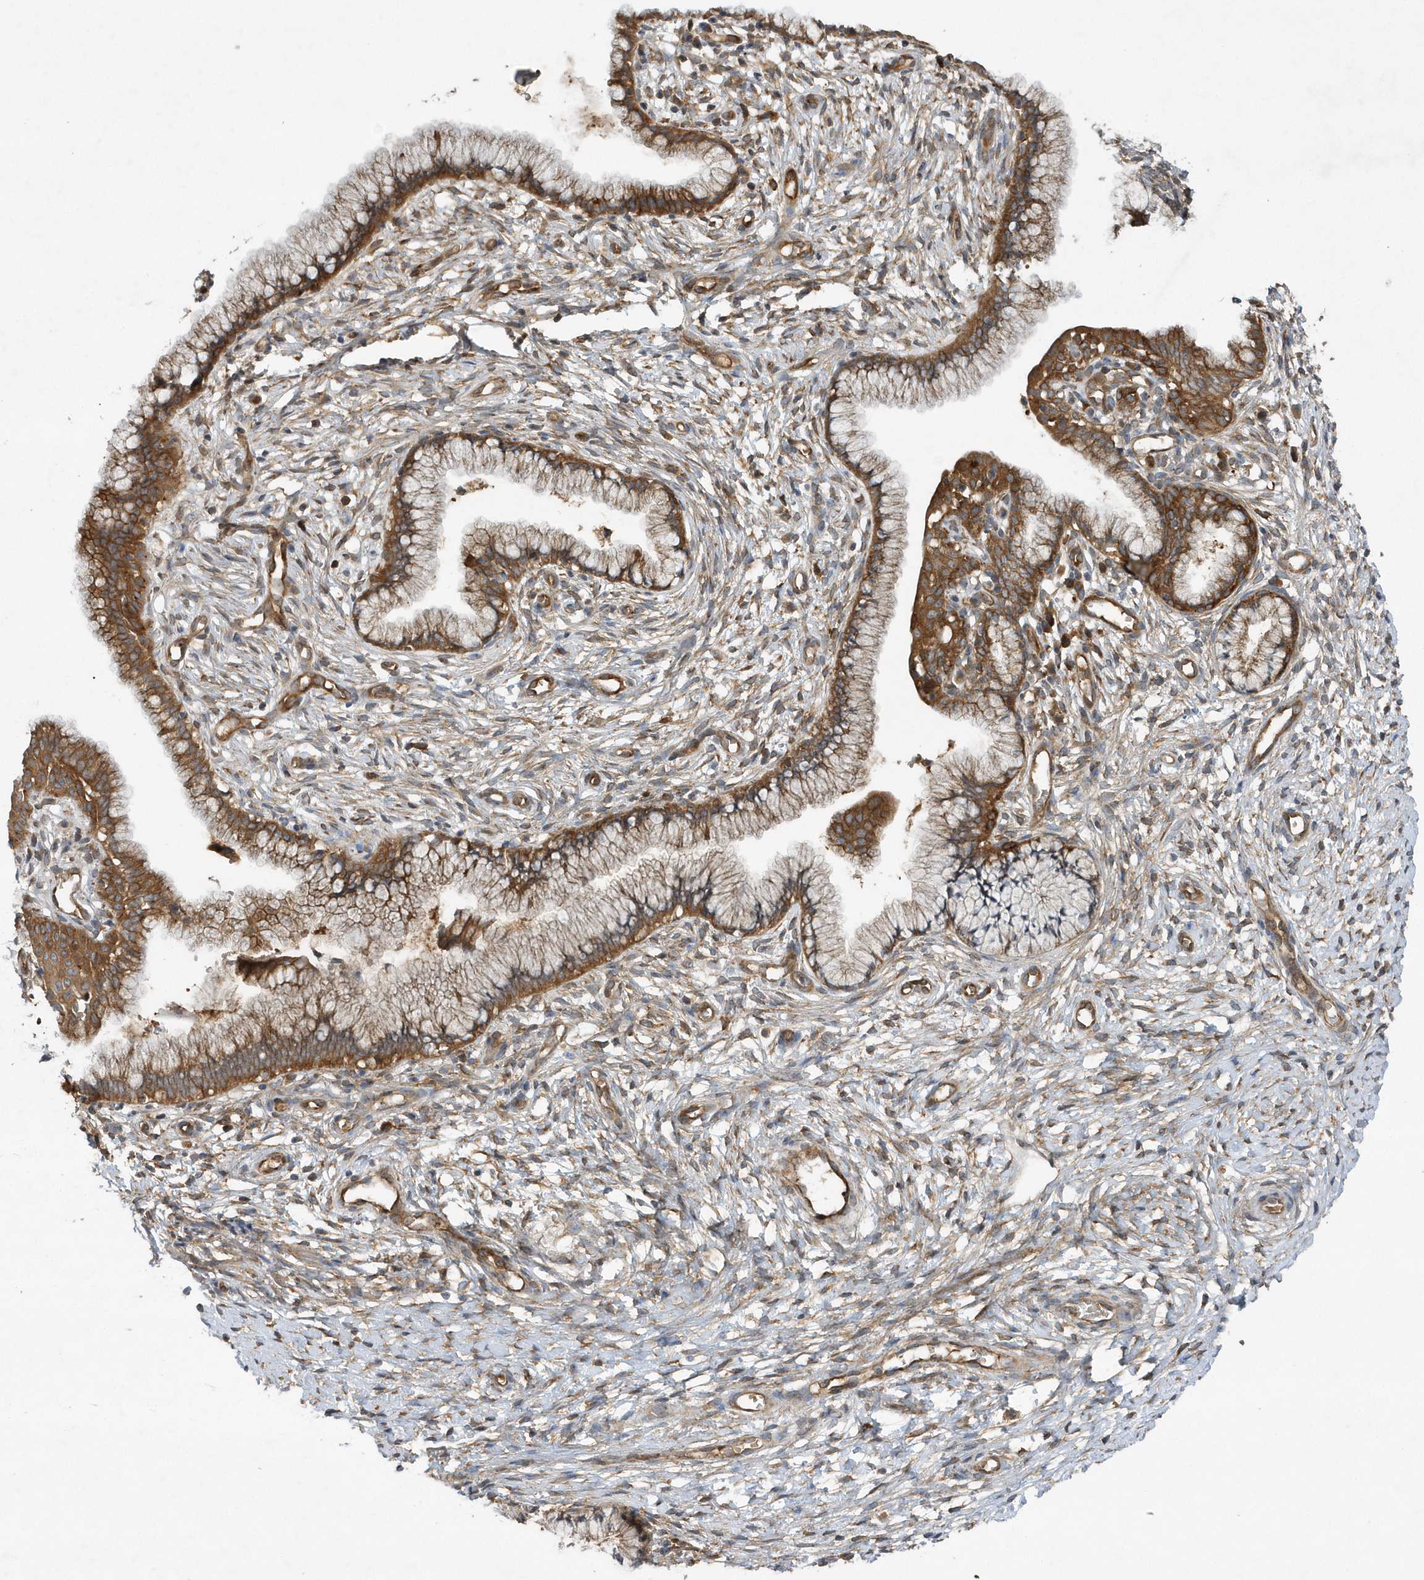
{"staining": {"intensity": "moderate", "quantity": ">75%", "location": "cytoplasmic/membranous"}, "tissue": "cervix", "cell_type": "Glandular cells", "image_type": "normal", "snomed": [{"axis": "morphology", "description": "Normal tissue, NOS"}, {"axis": "topography", "description": "Cervix"}], "caption": "Immunohistochemical staining of unremarkable cervix displays medium levels of moderate cytoplasmic/membranous staining in about >75% of glandular cells. (Stains: DAB (3,3'-diaminobenzidine) in brown, nuclei in blue, Microscopy: brightfield microscopy at high magnification).", "gene": "PAICS", "patient": {"sex": "female", "age": 36}}